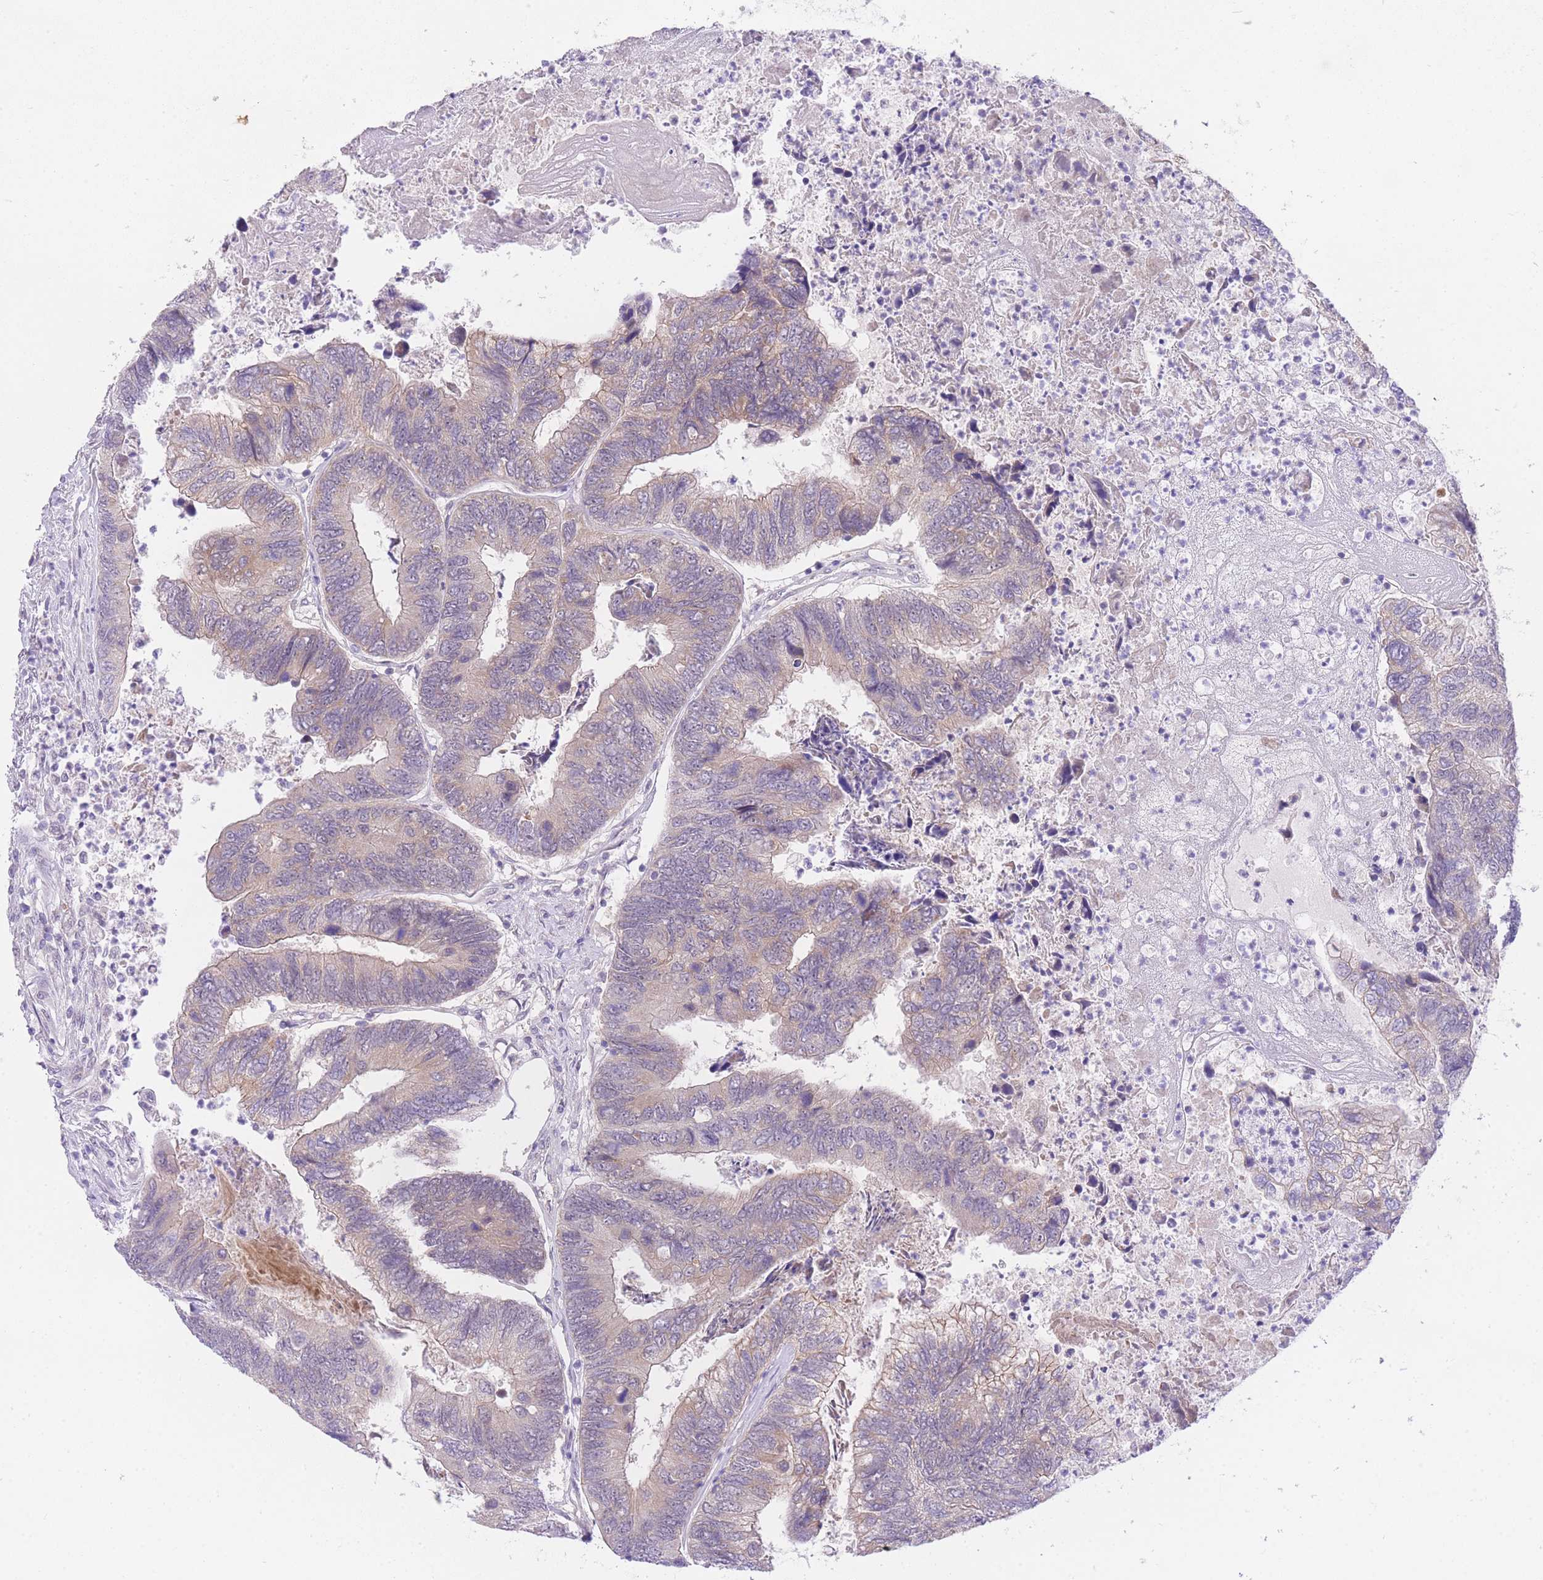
{"staining": {"intensity": "weak", "quantity": "25%-75%", "location": "cytoplasmic/membranous,nuclear"}, "tissue": "colorectal cancer", "cell_type": "Tumor cells", "image_type": "cancer", "snomed": [{"axis": "morphology", "description": "Adenocarcinoma, NOS"}, {"axis": "topography", "description": "Colon"}], "caption": "Colorectal cancer (adenocarcinoma) tissue reveals weak cytoplasmic/membranous and nuclear positivity in approximately 25%-75% of tumor cells The protein of interest is shown in brown color, while the nuclei are stained blue.", "gene": "UBXN7", "patient": {"sex": "female", "age": 67}}